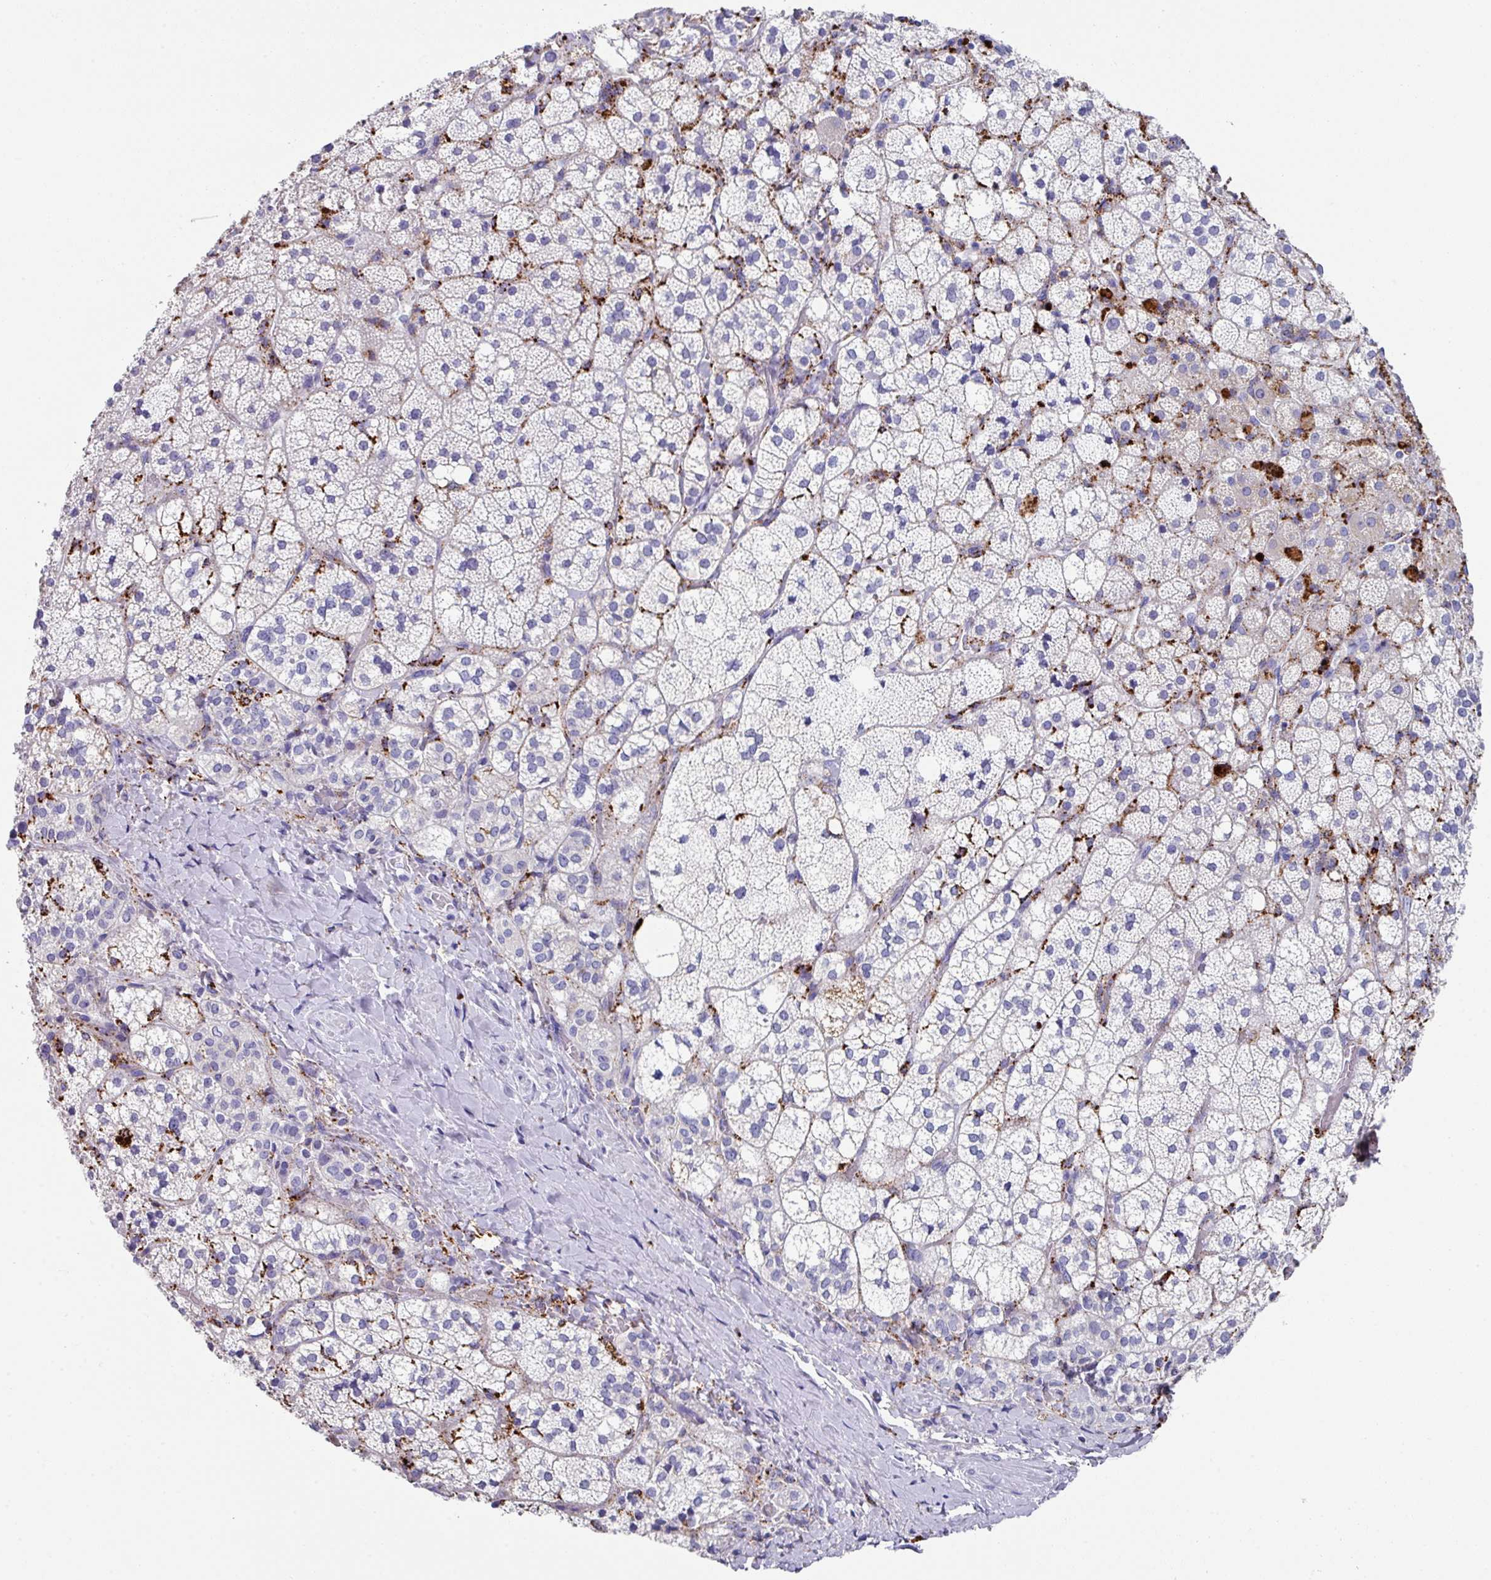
{"staining": {"intensity": "negative", "quantity": "none", "location": "none"}, "tissue": "adrenal gland", "cell_type": "Glandular cells", "image_type": "normal", "snomed": [{"axis": "morphology", "description": "Normal tissue, NOS"}, {"axis": "topography", "description": "Adrenal gland"}], "caption": "There is no significant staining in glandular cells of adrenal gland. The staining is performed using DAB brown chromogen with nuclei counter-stained in using hematoxylin.", "gene": "CPVL", "patient": {"sex": "male", "age": 53}}